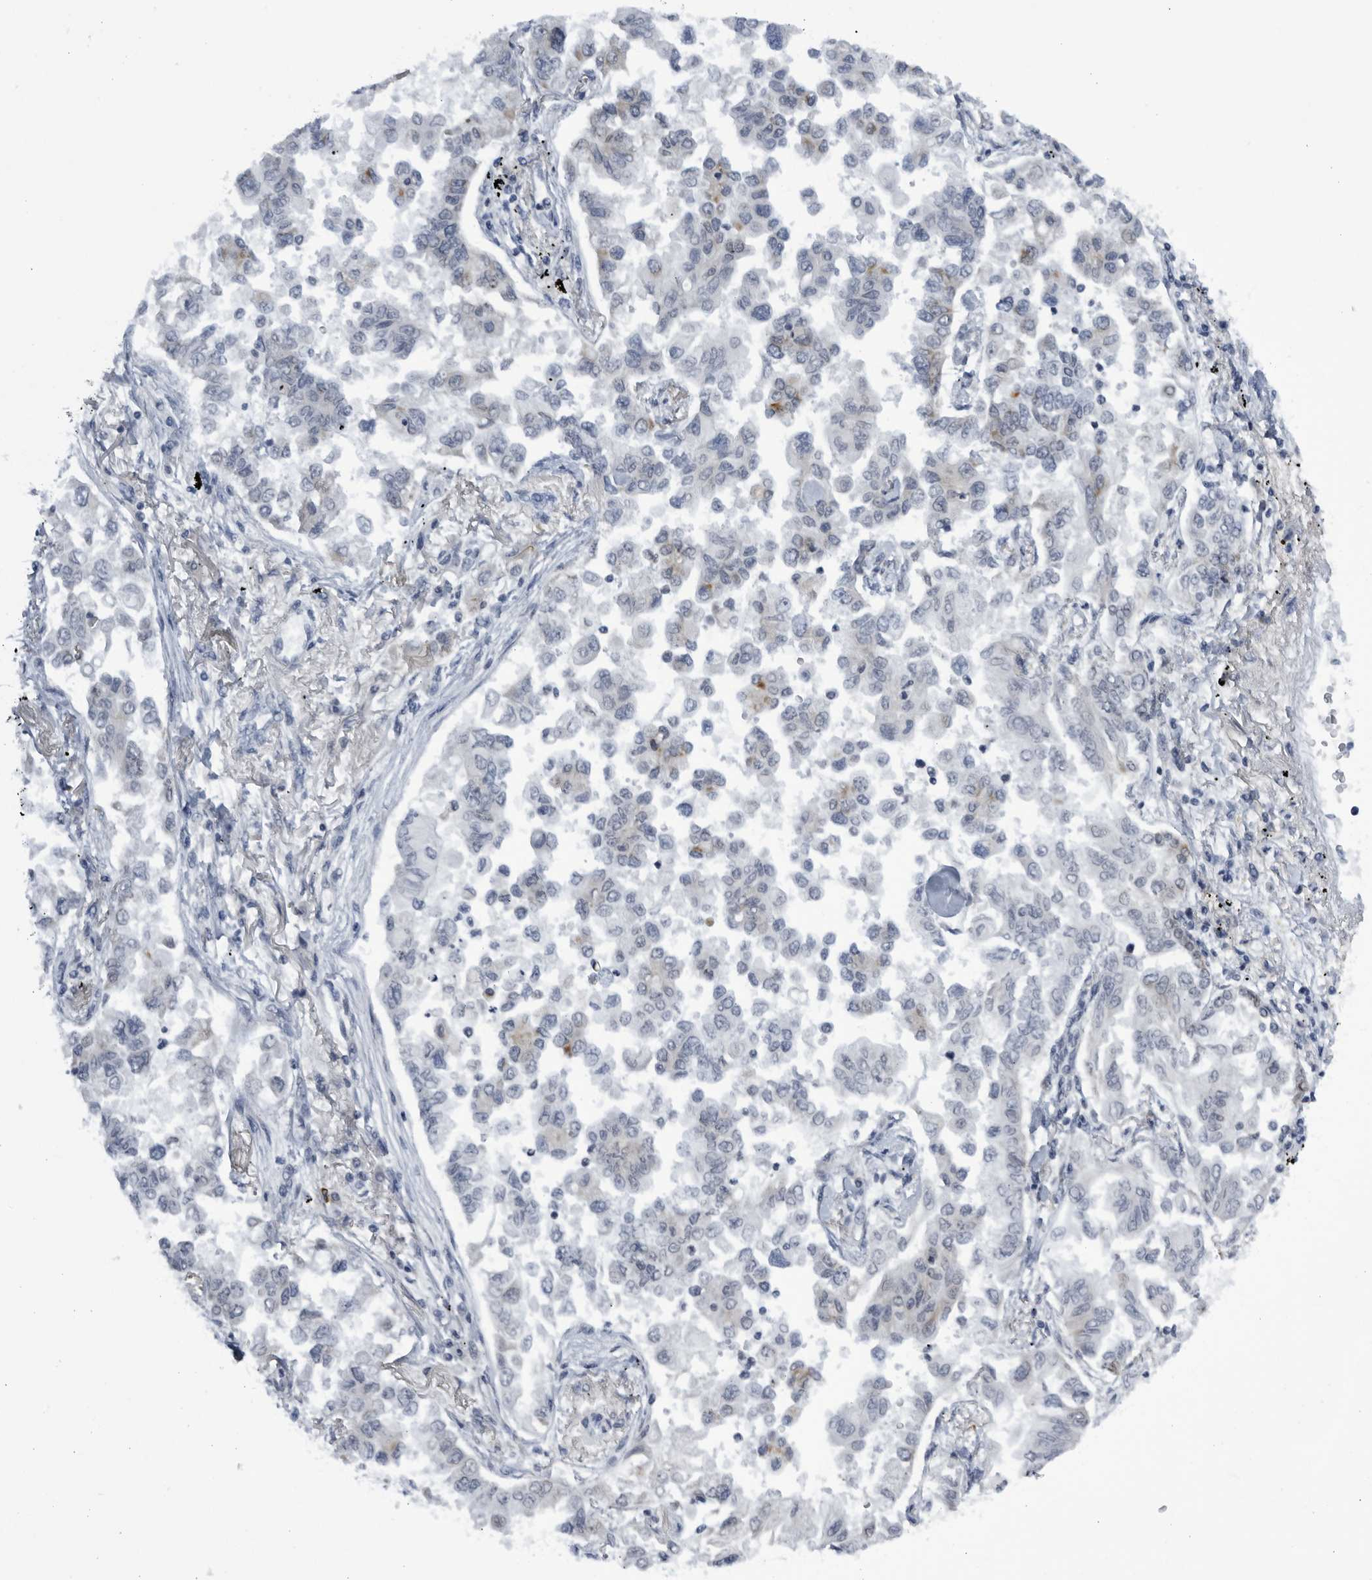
{"staining": {"intensity": "weak", "quantity": "<25%", "location": "cytoplasmic/membranous"}, "tissue": "lung cancer", "cell_type": "Tumor cells", "image_type": "cancer", "snomed": [{"axis": "morphology", "description": "Adenocarcinoma, NOS"}, {"axis": "topography", "description": "Lung"}], "caption": "This is an immunohistochemistry micrograph of lung cancer (adenocarcinoma). There is no positivity in tumor cells.", "gene": "SLC25A22", "patient": {"sex": "female", "age": 67}}